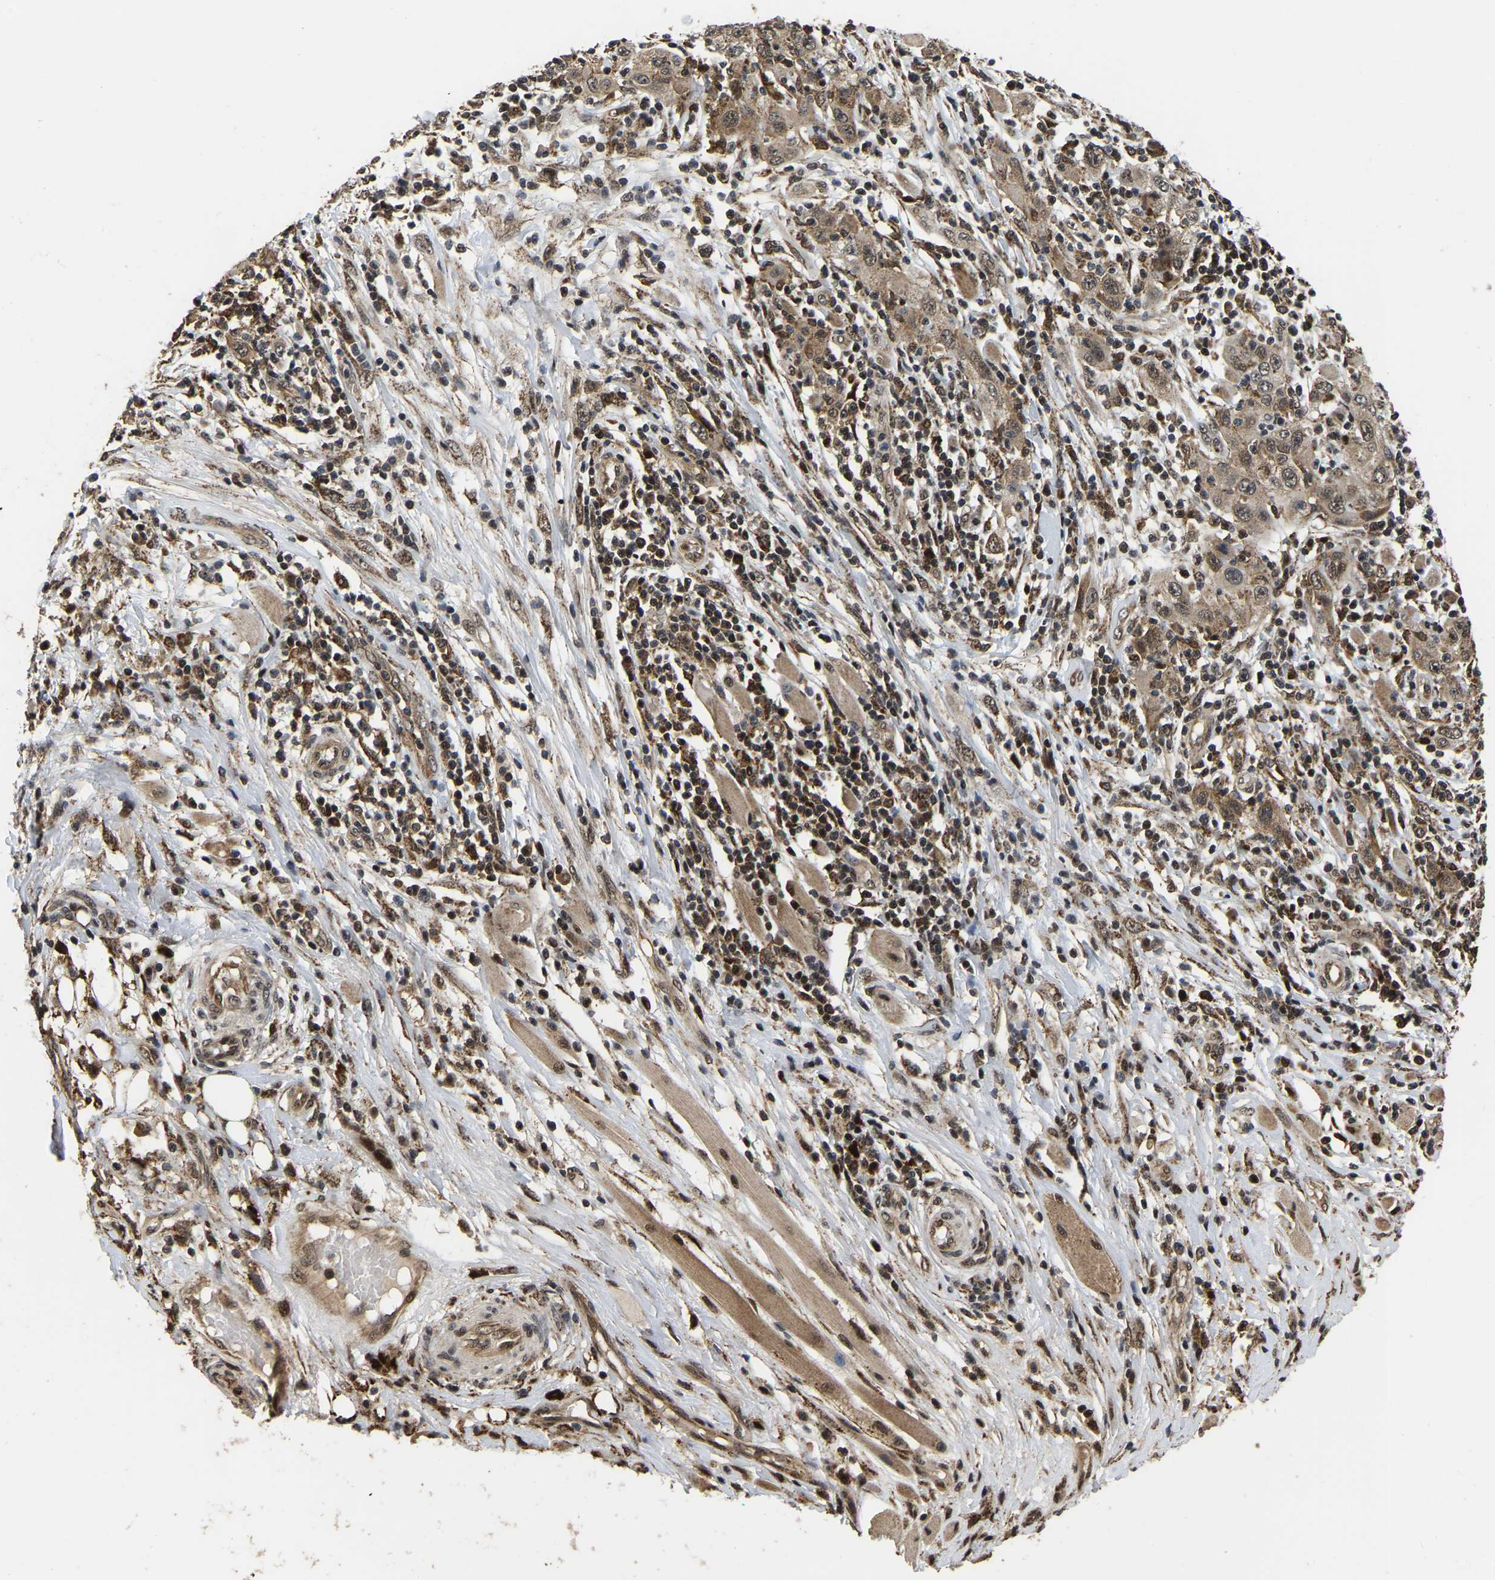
{"staining": {"intensity": "moderate", "quantity": ">75%", "location": "cytoplasmic/membranous,nuclear"}, "tissue": "skin cancer", "cell_type": "Tumor cells", "image_type": "cancer", "snomed": [{"axis": "morphology", "description": "Squamous cell carcinoma, NOS"}, {"axis": "topography", "description": "Skin"}], "caption": "Immunohistochemical staining of human skin cancer (squamous cell carcinoma) displays medium levels of moderate cytoplasmic/membranous and nuclear expression in about >75% of tumor cells.", "gene": "CIAO1", "patient": {"sex": "female", "age": 88}}